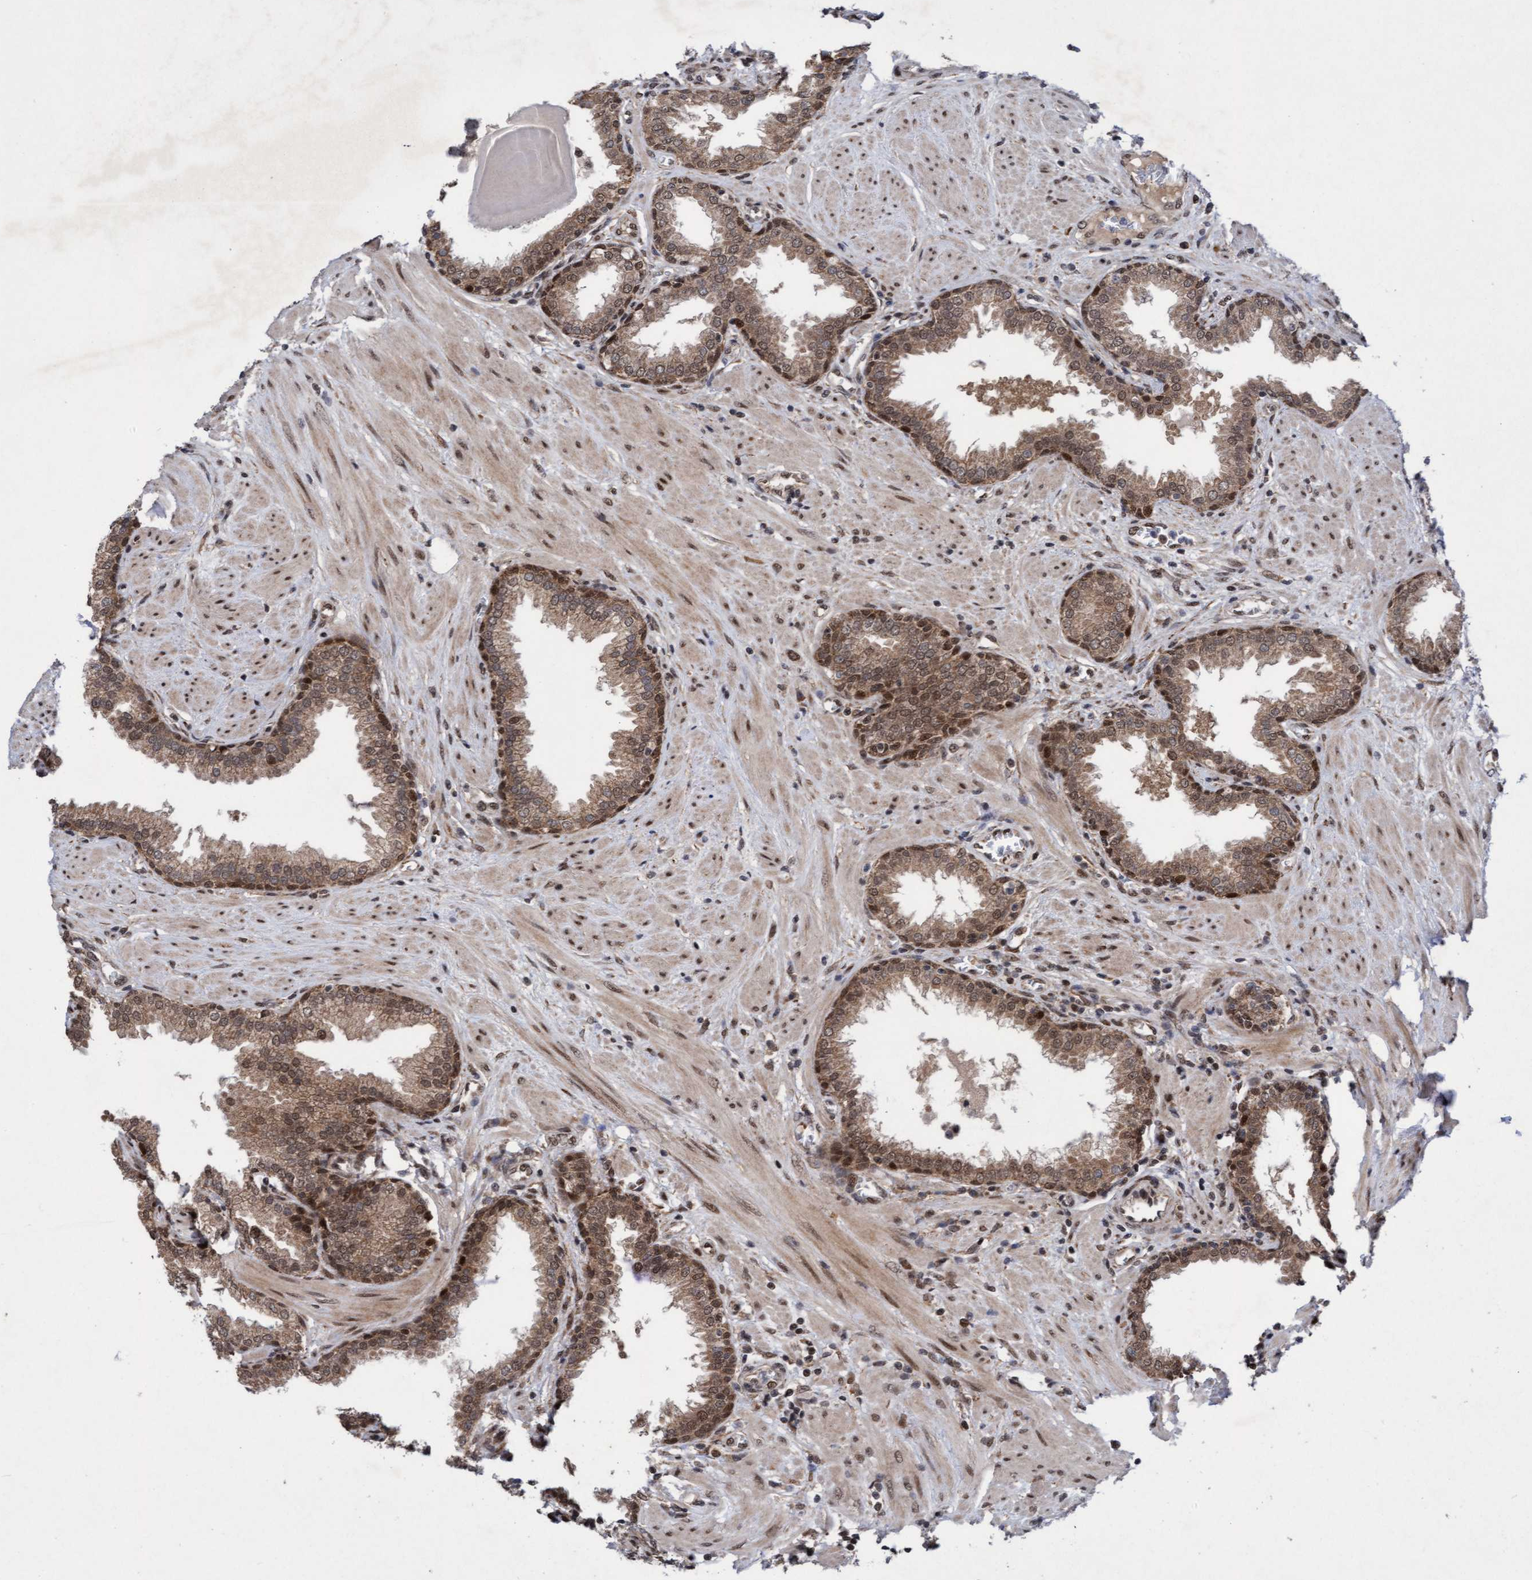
{"staining": {"intensity": "moderate", "quantity": ">75%", "location": "cytoplasmic/membranous,nuclear"}, "tissue": "prostate", "cell_type": "Glandular cells", "image_type": "normal", "snomed": [{"axis": "morphology", "description": "Normal tissue, NOS"}, {"axis": "topography", "description": "Prostate"}], "caption": "Immunohistochemical staining of benign human prostate displays >75% levels of moderate cytoplasmic/membranous,nuclear protein positivity in approximately >75% of glandular cells. Using DAB (brown) and hematoxylin (blue) stains, captured at high magnification using brightfield microscopy.", "gene": "TANC2", "patient": {"sex": "male", "age": 51}}